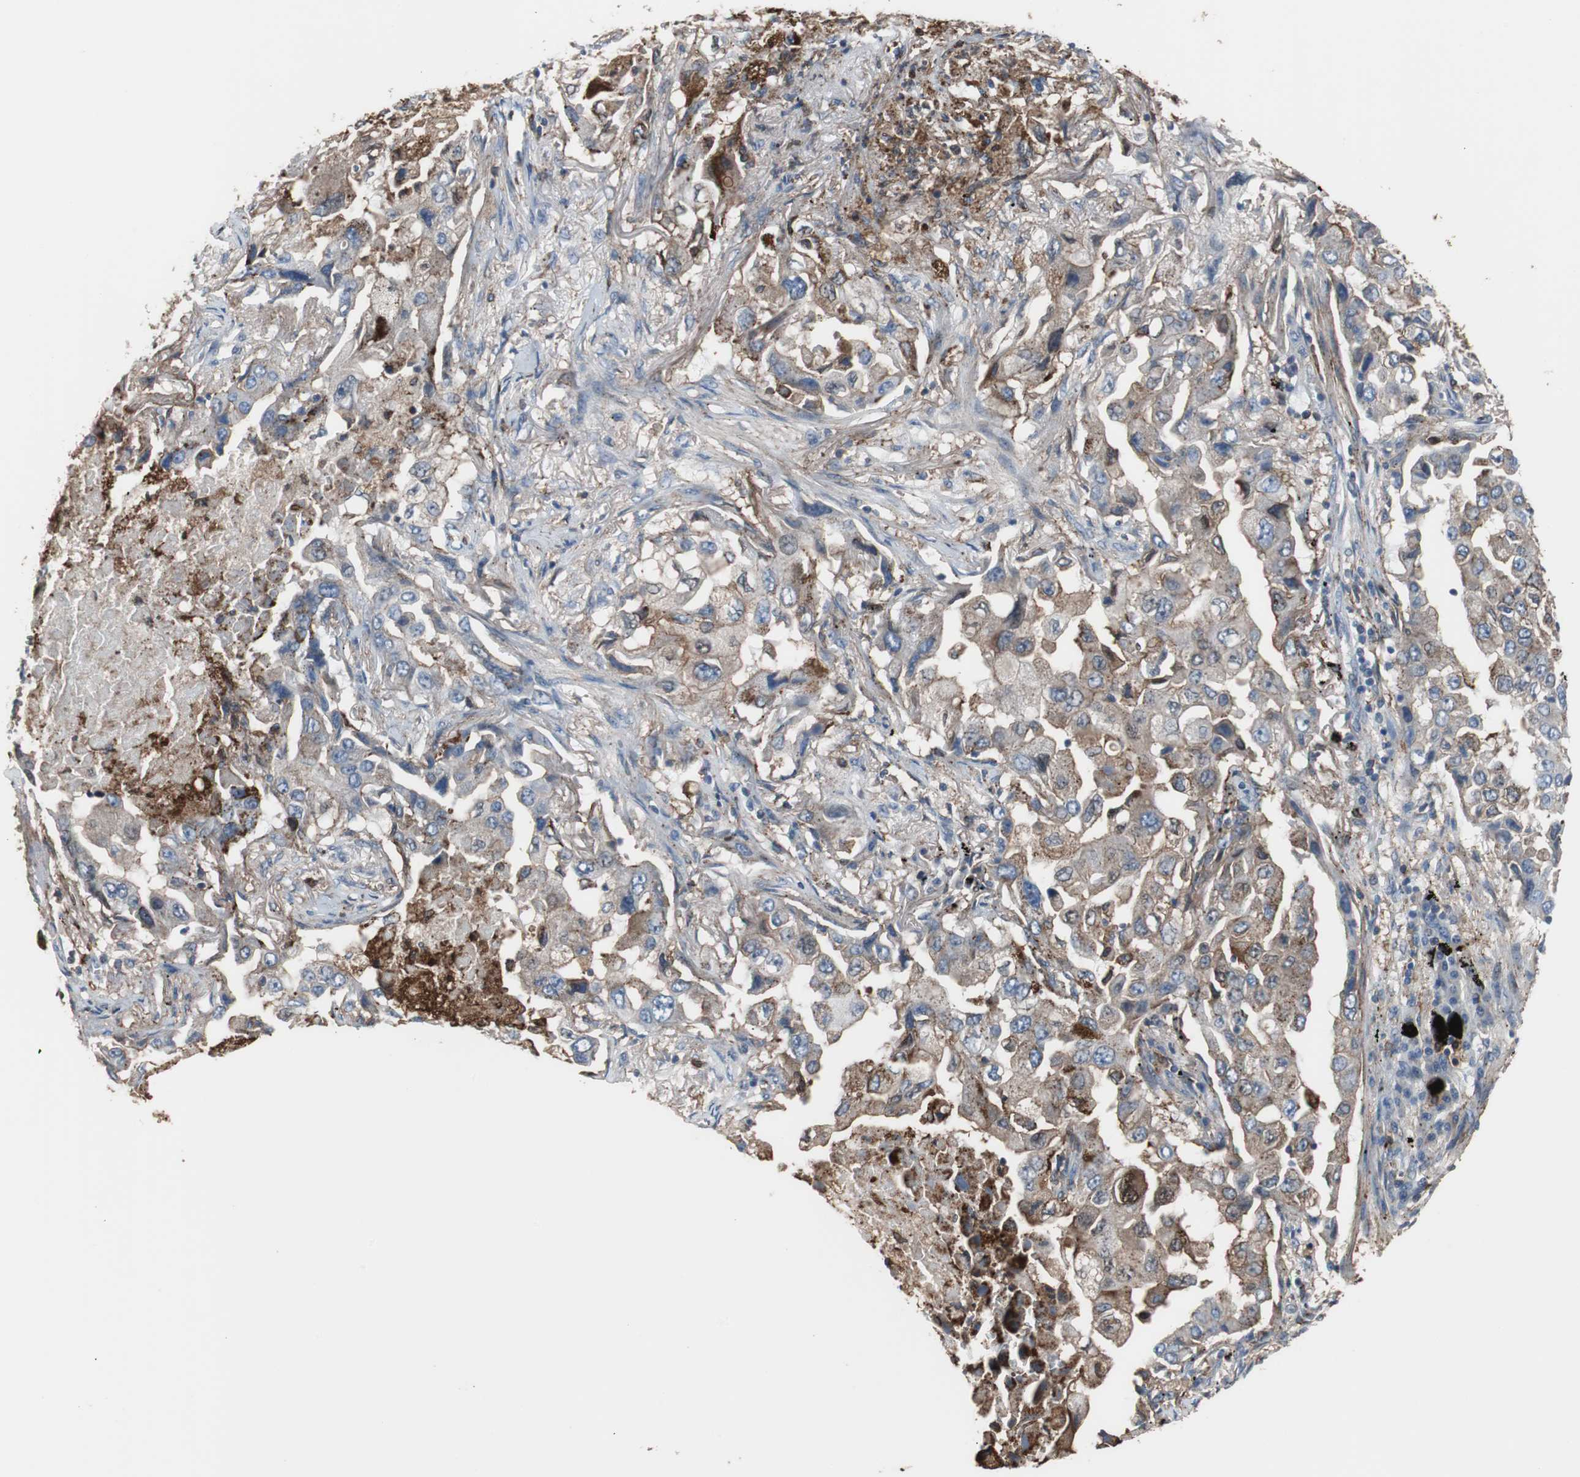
{"staining": {"intensity": "weak", "quantity": "<25%", "location": "cytoplasmic/membranous"}, "tissue": "lung cancer", "cell_type": "Tumor cells", "image_type": "cancer", "snomed": [{"axis": "morphology", "description": "Adenocarcinoma, NOS"}, {"axis": "topography", "description": "Lung"}], "caption": "Immunohistochemistry (IHC) of adenocarcinoma (lung) displays no positivity in tumor cells.", "gene": "ANXA4", "patient": {"sex": "female", "age": 65}}